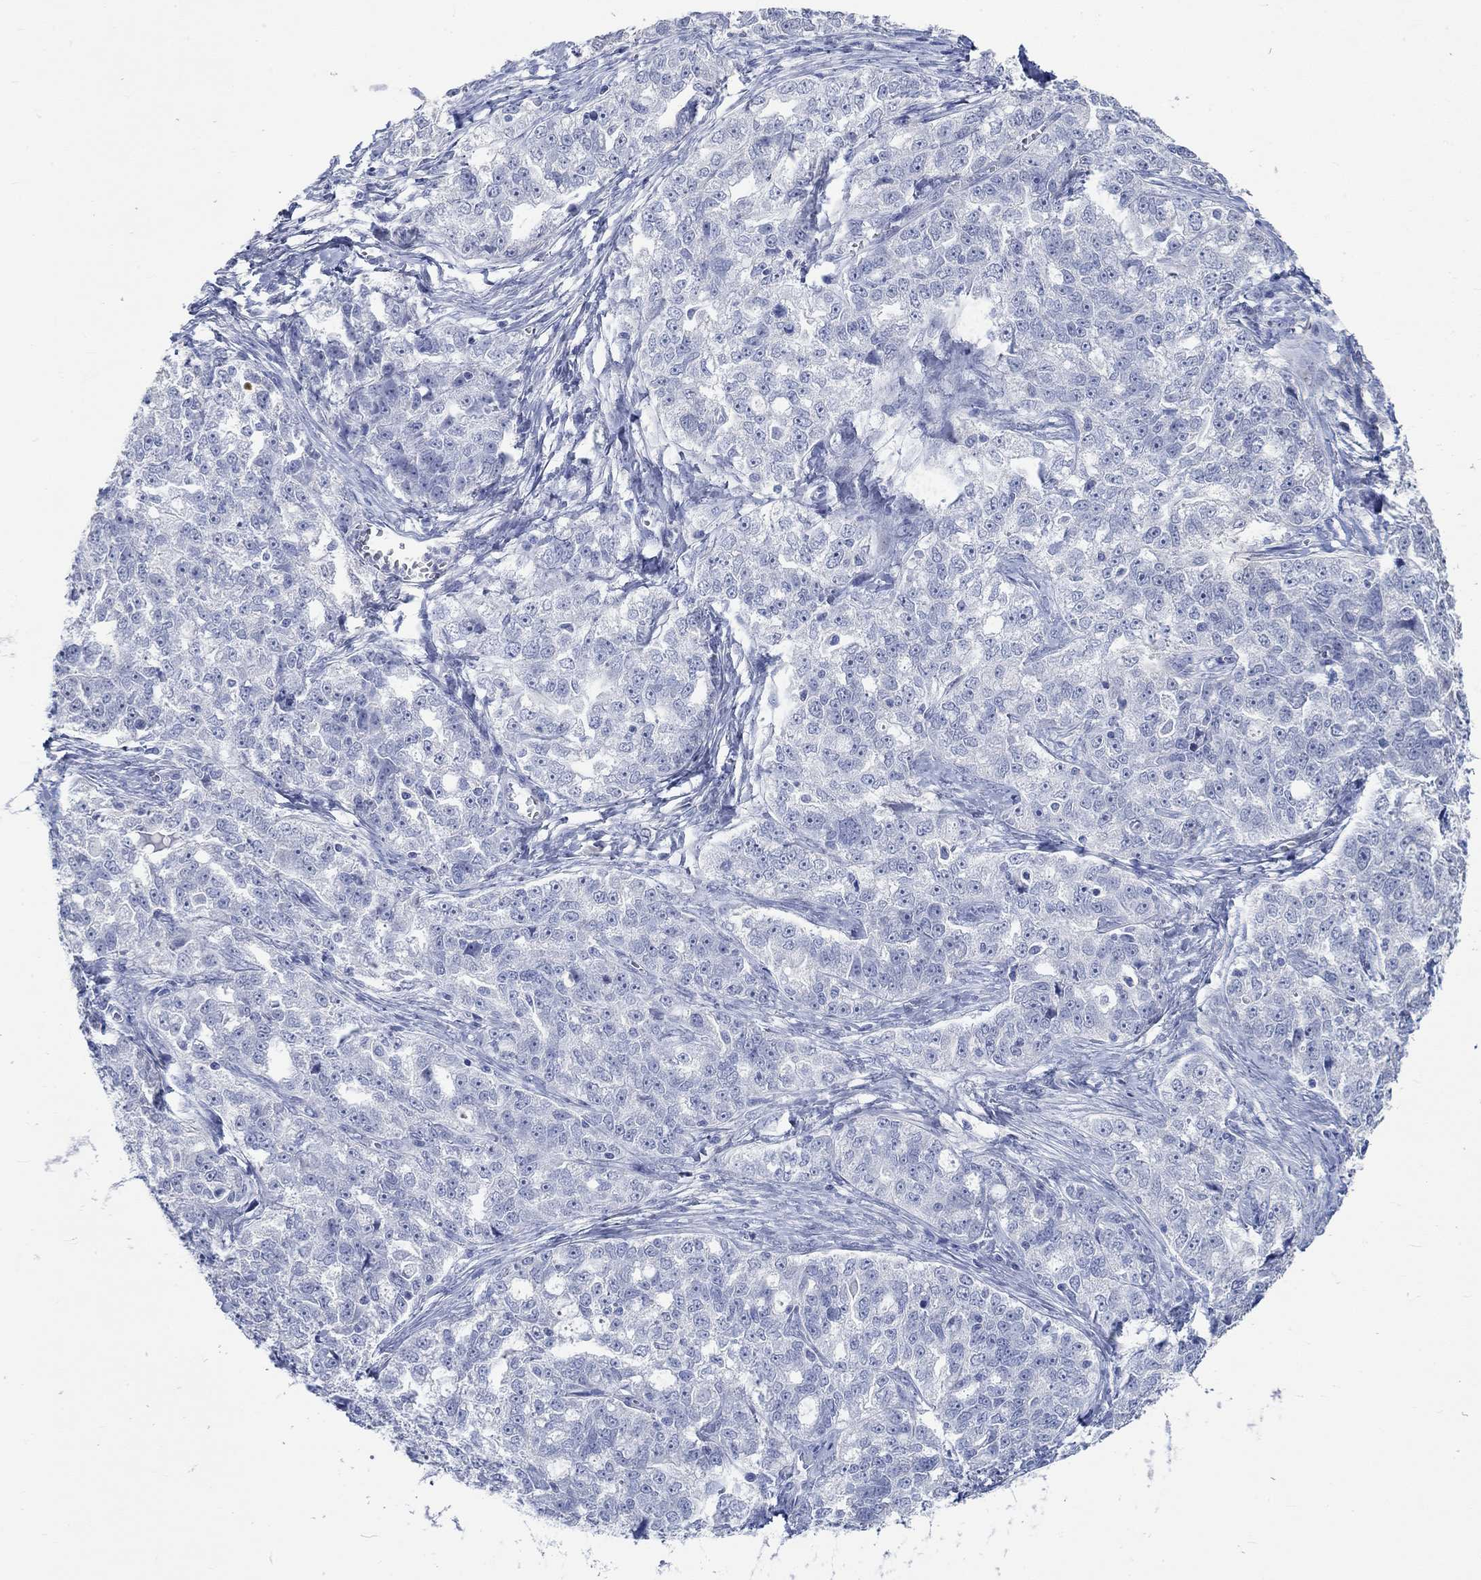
{"staining": {"intensity": "negative", "quantity": "none", "location": "none"}, "tissue": "ovarian cancer", "cell_type": "Tumor cells", "image_type": "cancer", "snomed": [{"axis": "morphology", "description": "Cystadenocarcinoma, serous, NOS"}, {"axis": "topography", "description": "Ovary"}], "caption": "Ovarian cancer was stained to show a protein in brown. There is no significant staining in tumor cells.", "gene": "C4orf47", "patient": {"sex": "female", "age": 51}}